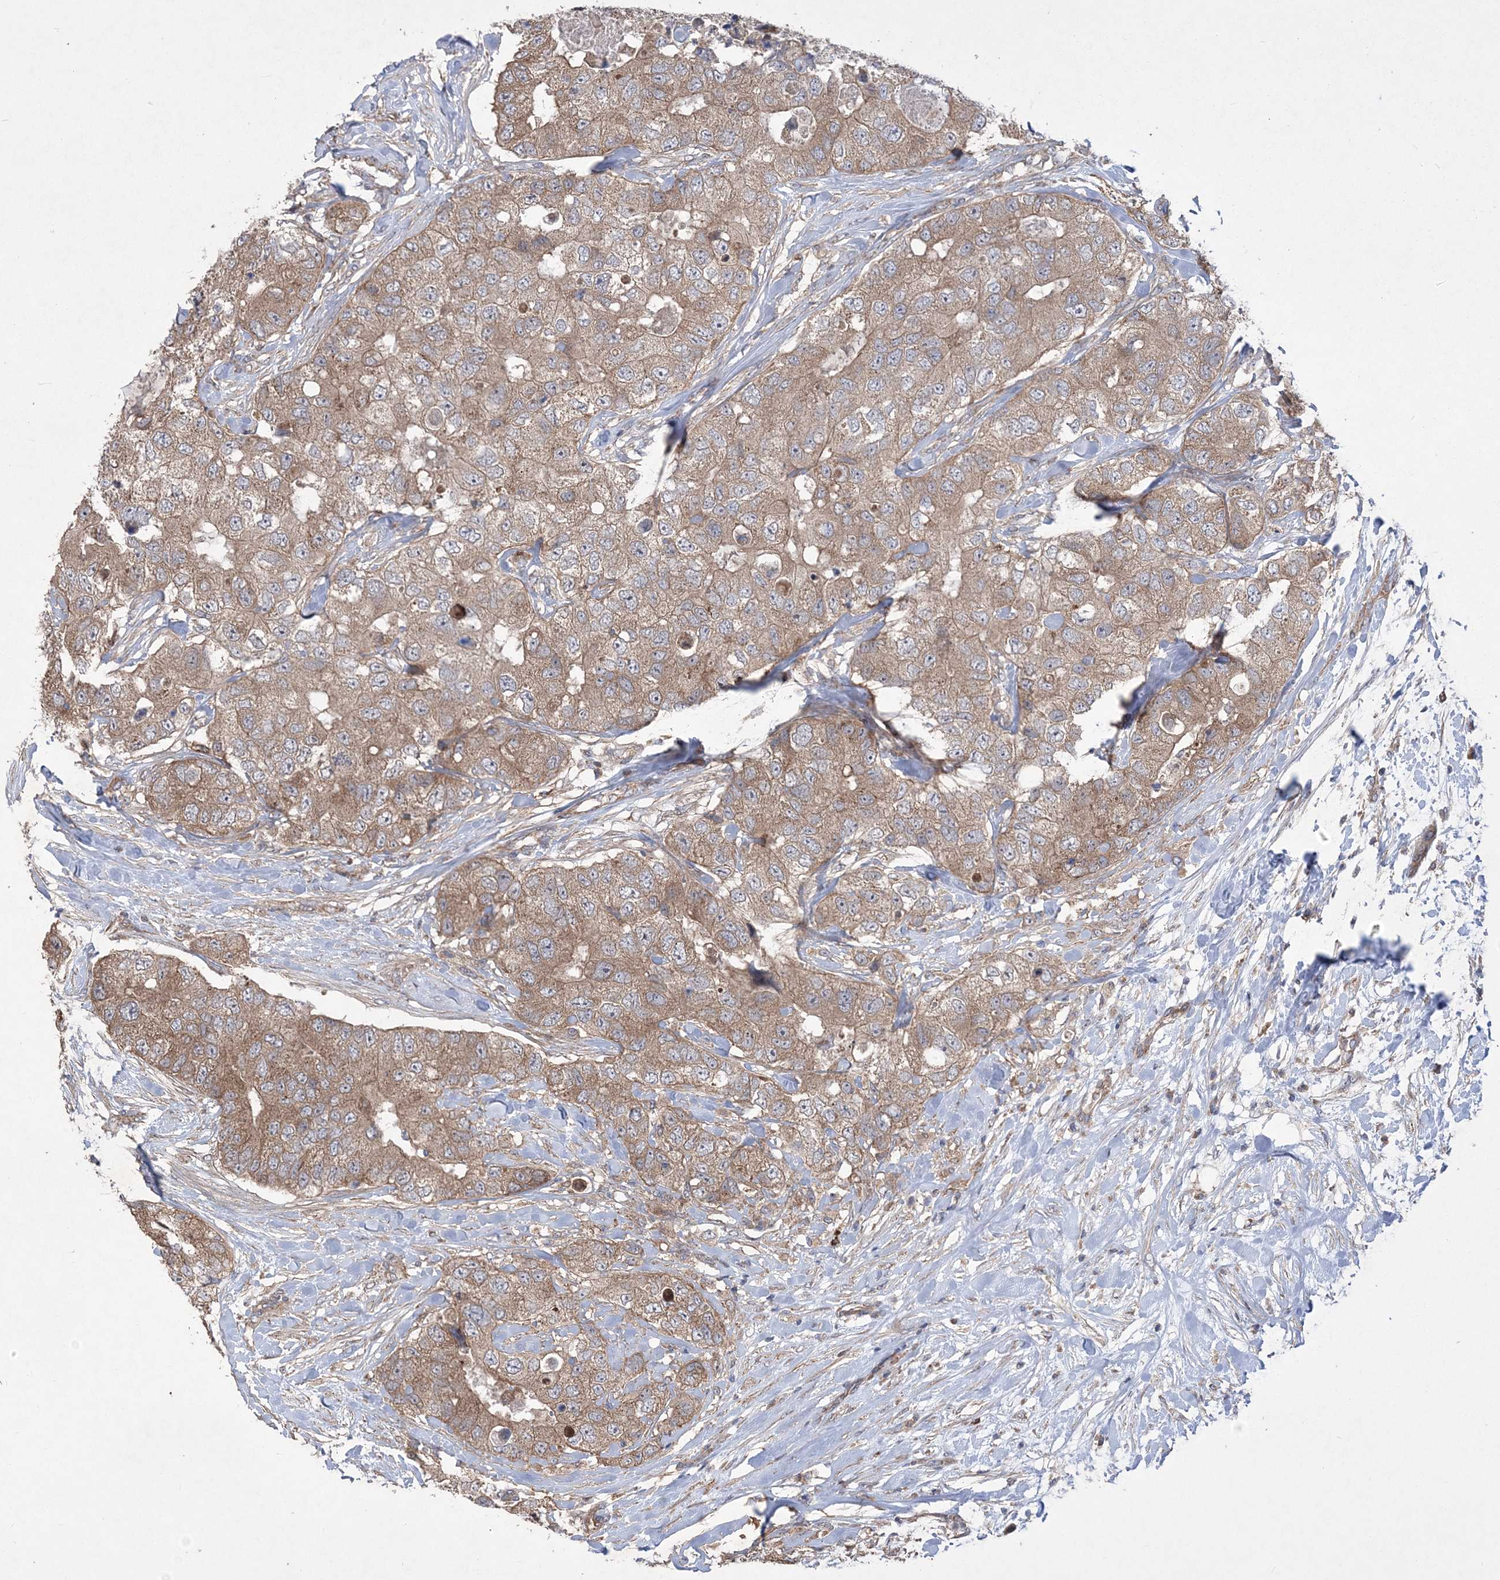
{"staining": {"intensity": "moderate", "quantity": ">75%", "location": "cytoplasmic/membranous"}, "tissue": "breast cancer", "cell_type": "Tumor cells", "image_type": "cancer", "snomed": [{"axis": "morphology", "description": "Duct carcinoma"}, {"axis": "topography", "description": "Breast"}], "caption": "Breast cancer (intraductal carcinoma) stained for a protein shows moderate cytoplasmic/membranous positivity in tumor cells.", "gene": "MTRF1L", "patient": {"sex": "female", "age": 62}}